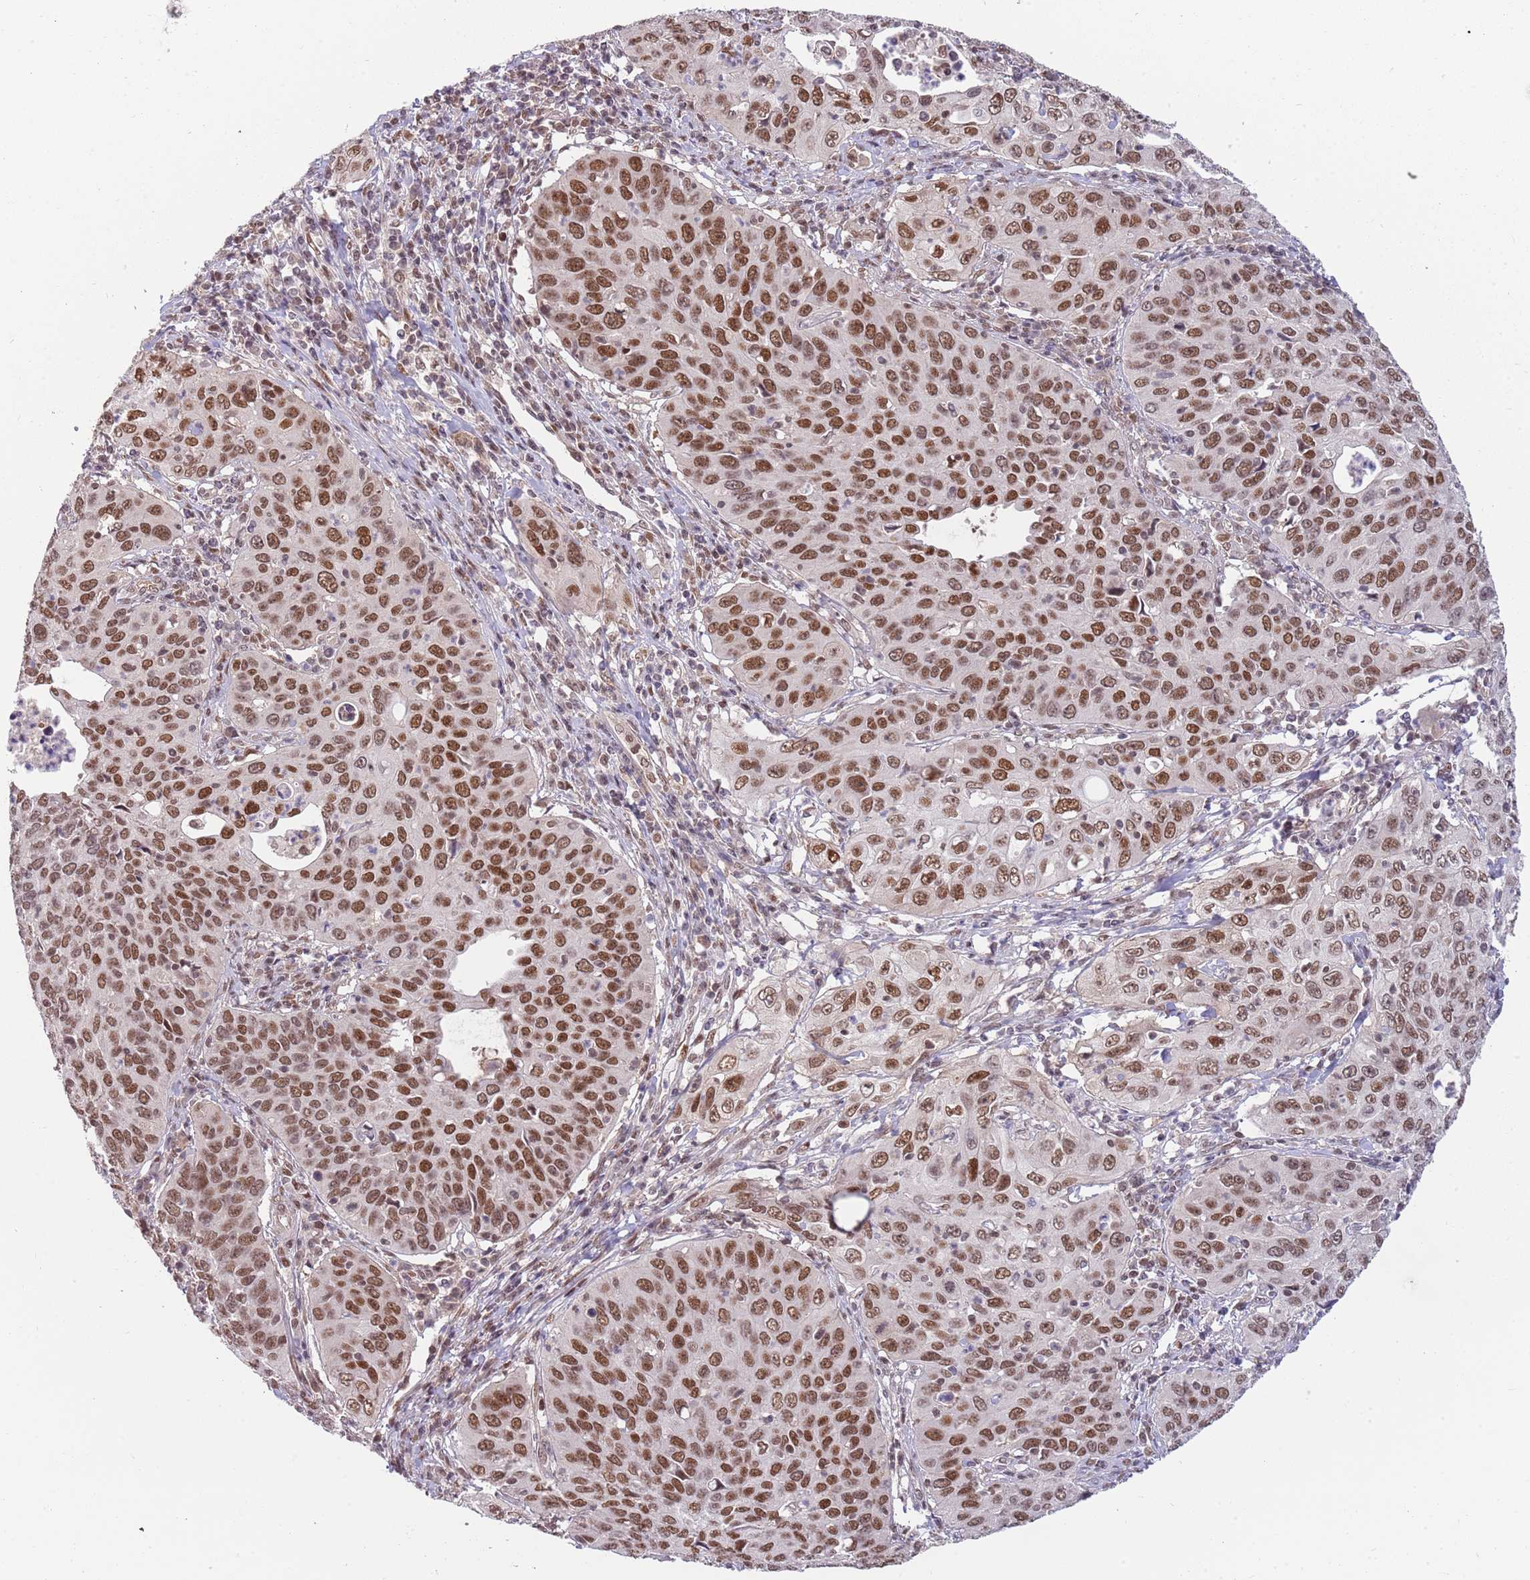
{"staining": {"intensity": "moderate", "quantity": ">75%", "location": "nuclear"}, "tissue": "cervical cancer", "cell_type": "Tumor cells", "image_type": "cancer", "snomed": [{"axis": "morphology", "description": "Squamous cell carcinoma, NOS"}, {"axis": "topography", "description": "Cervix"}], "caption": "Protein staining displays moderate nuclear positivity in about >75% of tumor cells in cervical squamous cell carcinoma.", "gene": "ZBTB7A", "patient": {"sex": "female", "age": 36}}